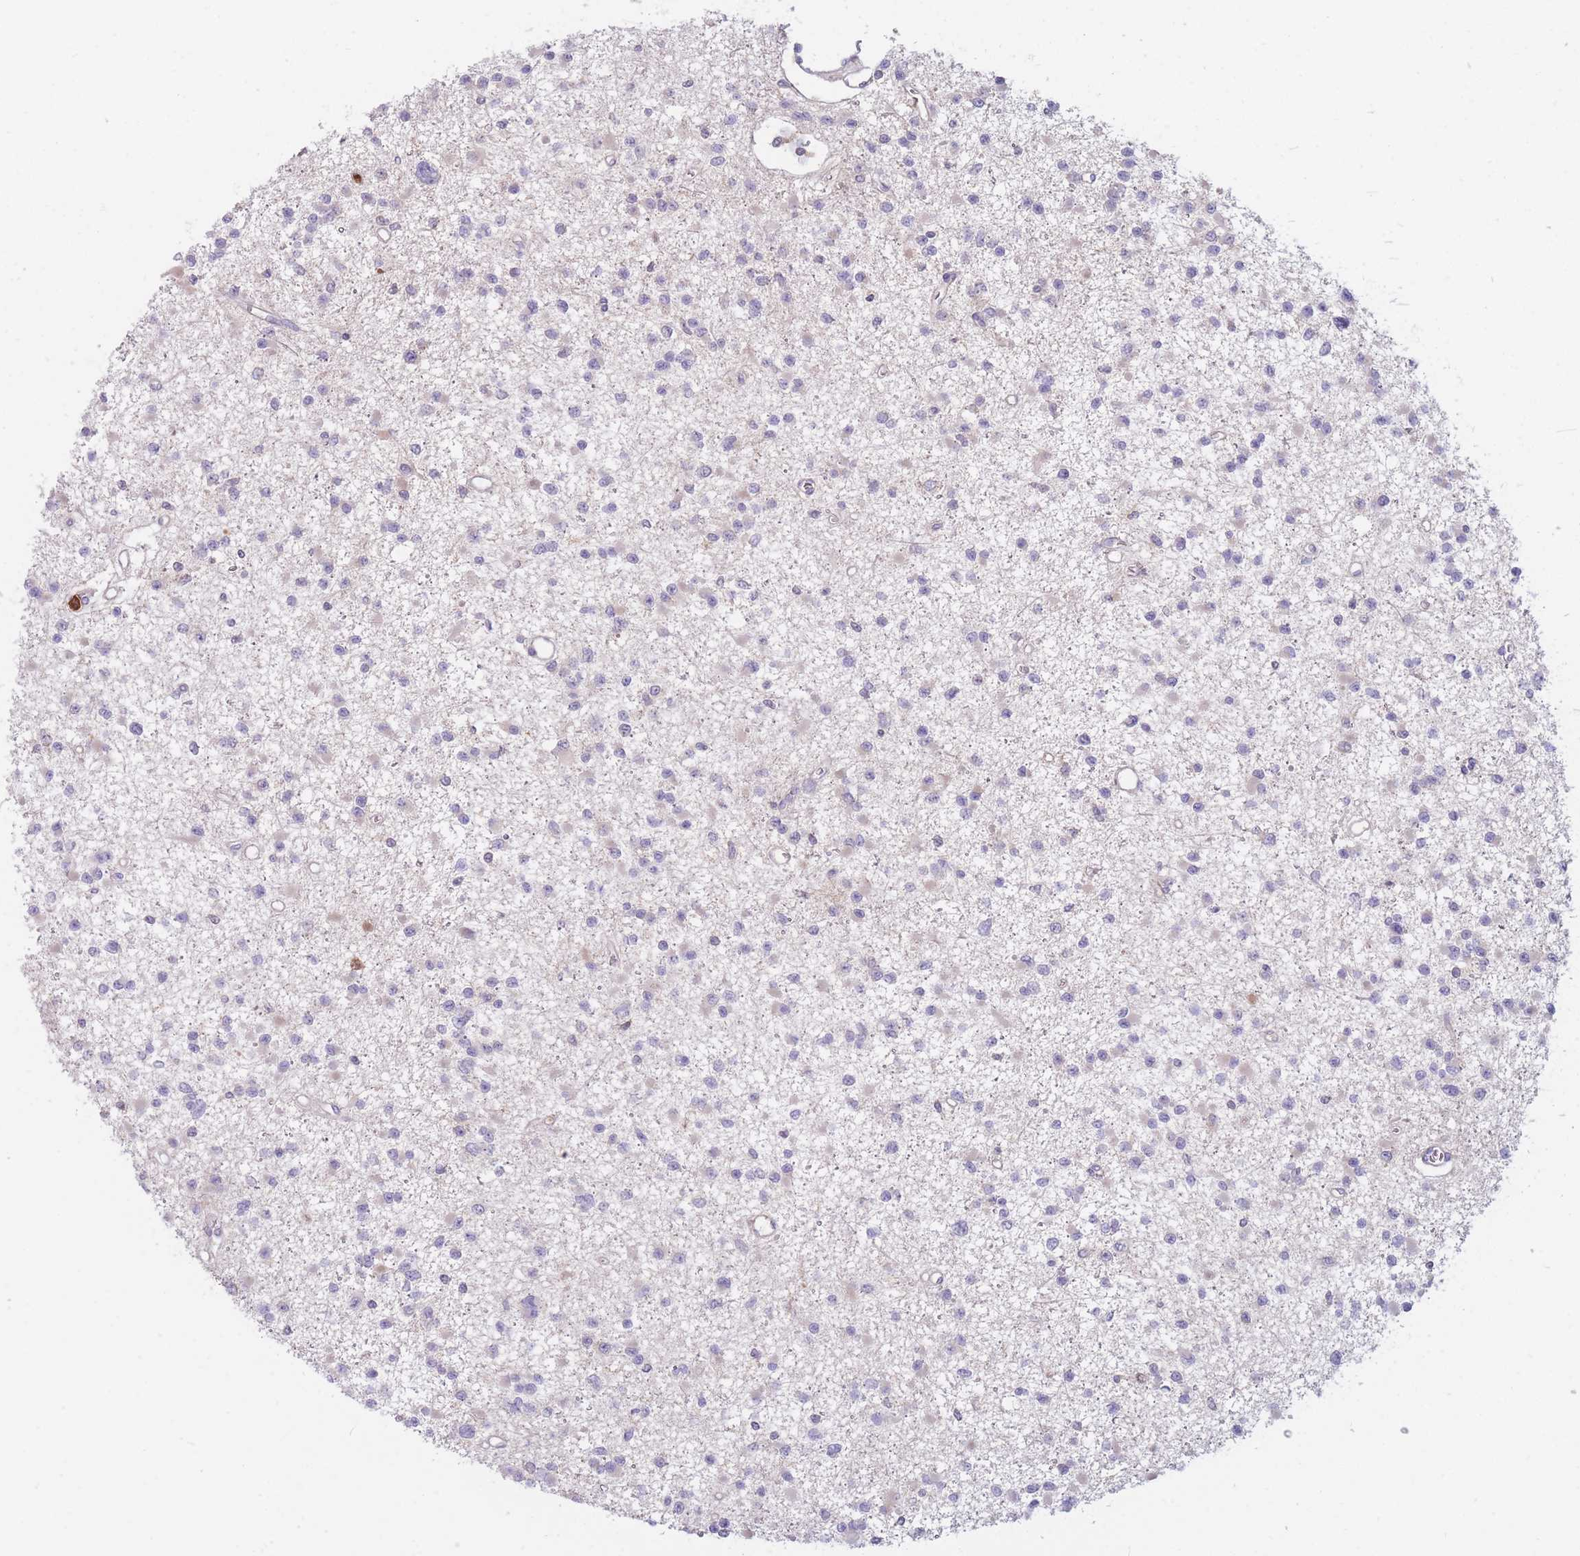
{"staining": {"intensity": "negative", "quantity": "none", "location": "none"}, "tissue": "glioma", "cell_type": "Tumor cells", "image_type": "cancer", "snomed": [{"axis": "morphology", "description": "Glioma, malignant, Low grade"}, {"axis": "topography", "description": "Brain"}], "caption": "DAB (3,3'-diaminobenzidine) immunohistochemical staining of human low-grade glioma (malignant) exhibits no significant expression in tumor cells.", "gene": "ST3GAL4", "patient": {"sex": "female", "age": 22}}